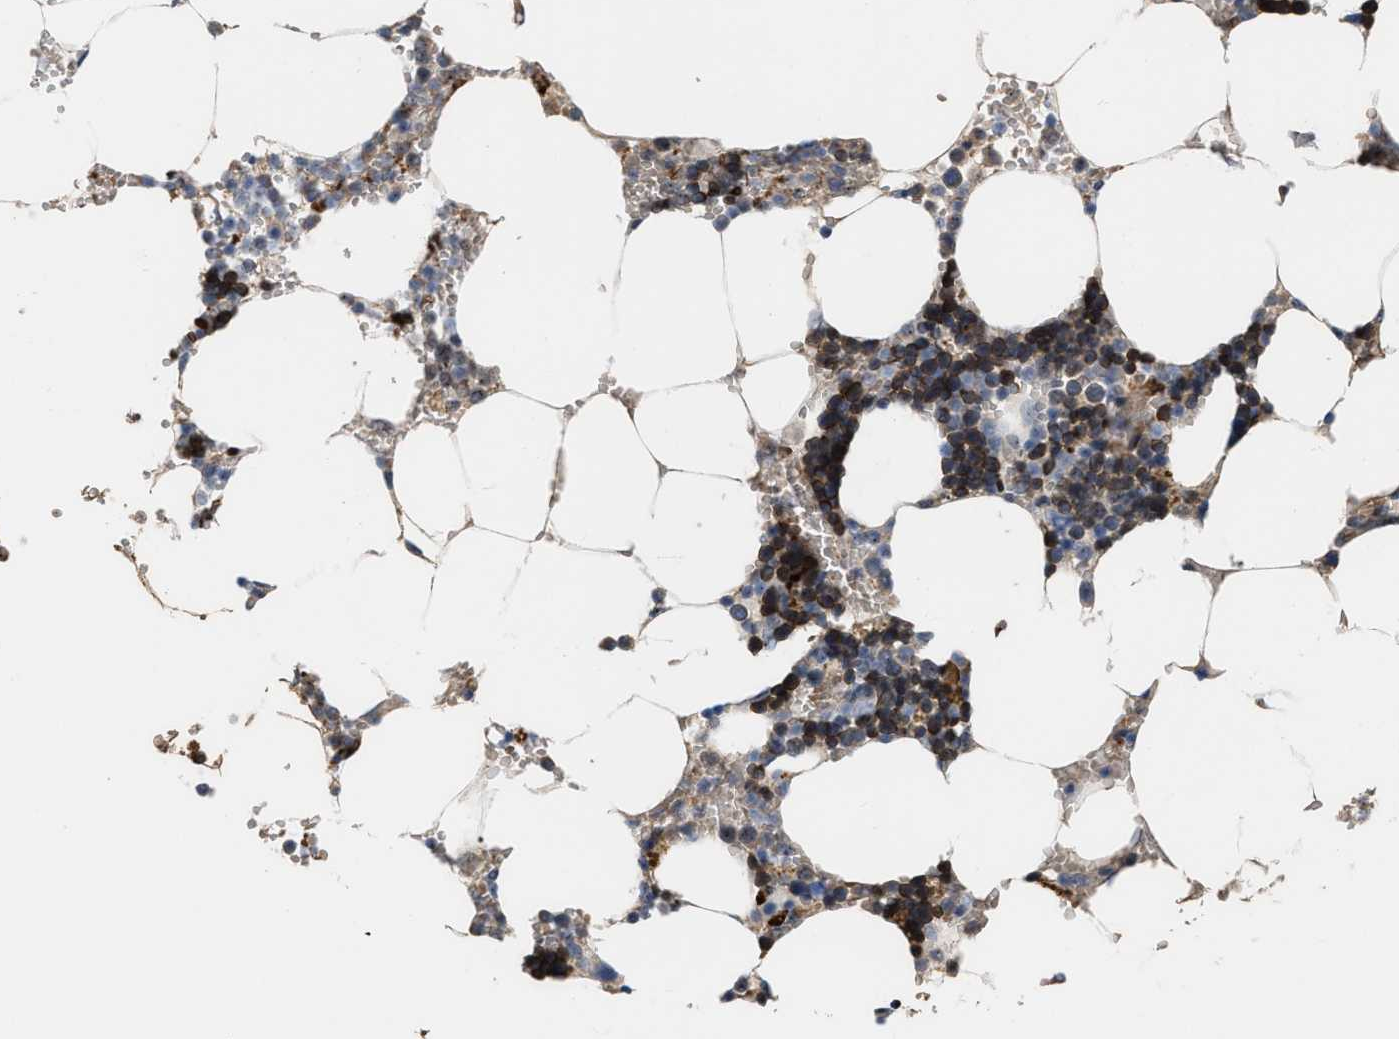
{"staining": {"intensity": "moderate", "quantity": "25%-75%", "location": "cytoplasmic/membranous"}, "tissue": "bone marrow", "cell_type": "Hematopoietic cells", "image_type": "normal", "snomed": [{"axis": "morphology", "description": "Normal tissue, NOS"}, {"axis": "topography", "description": "Bone marrow"}], "caption": "The immunohistochemical stain highlights moderate cytoplasmic/membranous expression in hematopoietic cells of normal bone marrow.", "gene": "POLR1F", "patient": {"sex": "male", "age": 70}}